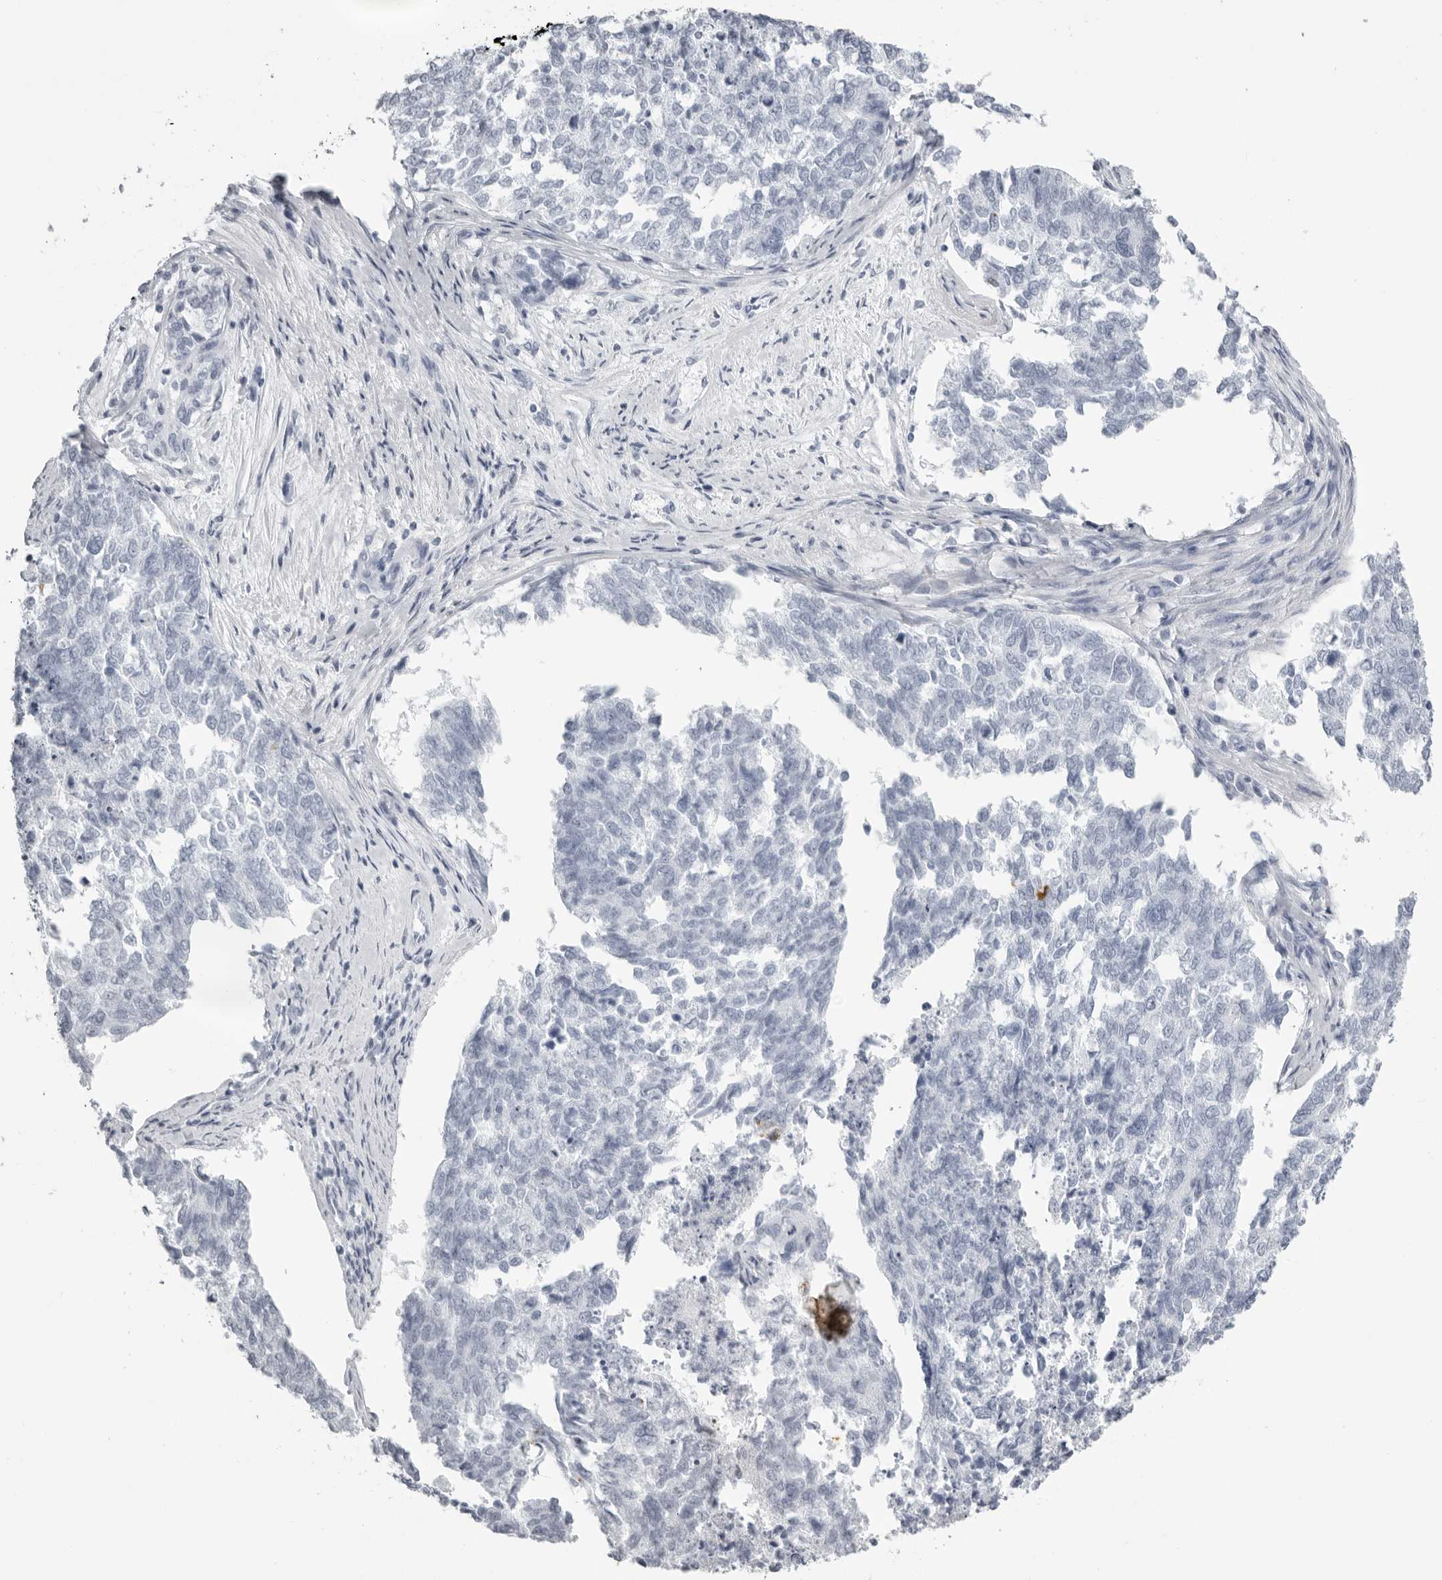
{"staining": {"intensity": "negative", "quantity": "none", "location": "none"}, "tissue": "cervical cancer", "cell_type": "Tumor cells", "image_type": "cancer", "snomed": [{"axis": "morphology", "description": "Squamous cell carcinoma, NOS"}, {"axis": "topography", "description": "Cervix"}], "caption": "Tumor cells are negative for brown protein staining in cervical cancer.", "gene": "KLK9", "patient": {"sex": "female", "age": 63}}